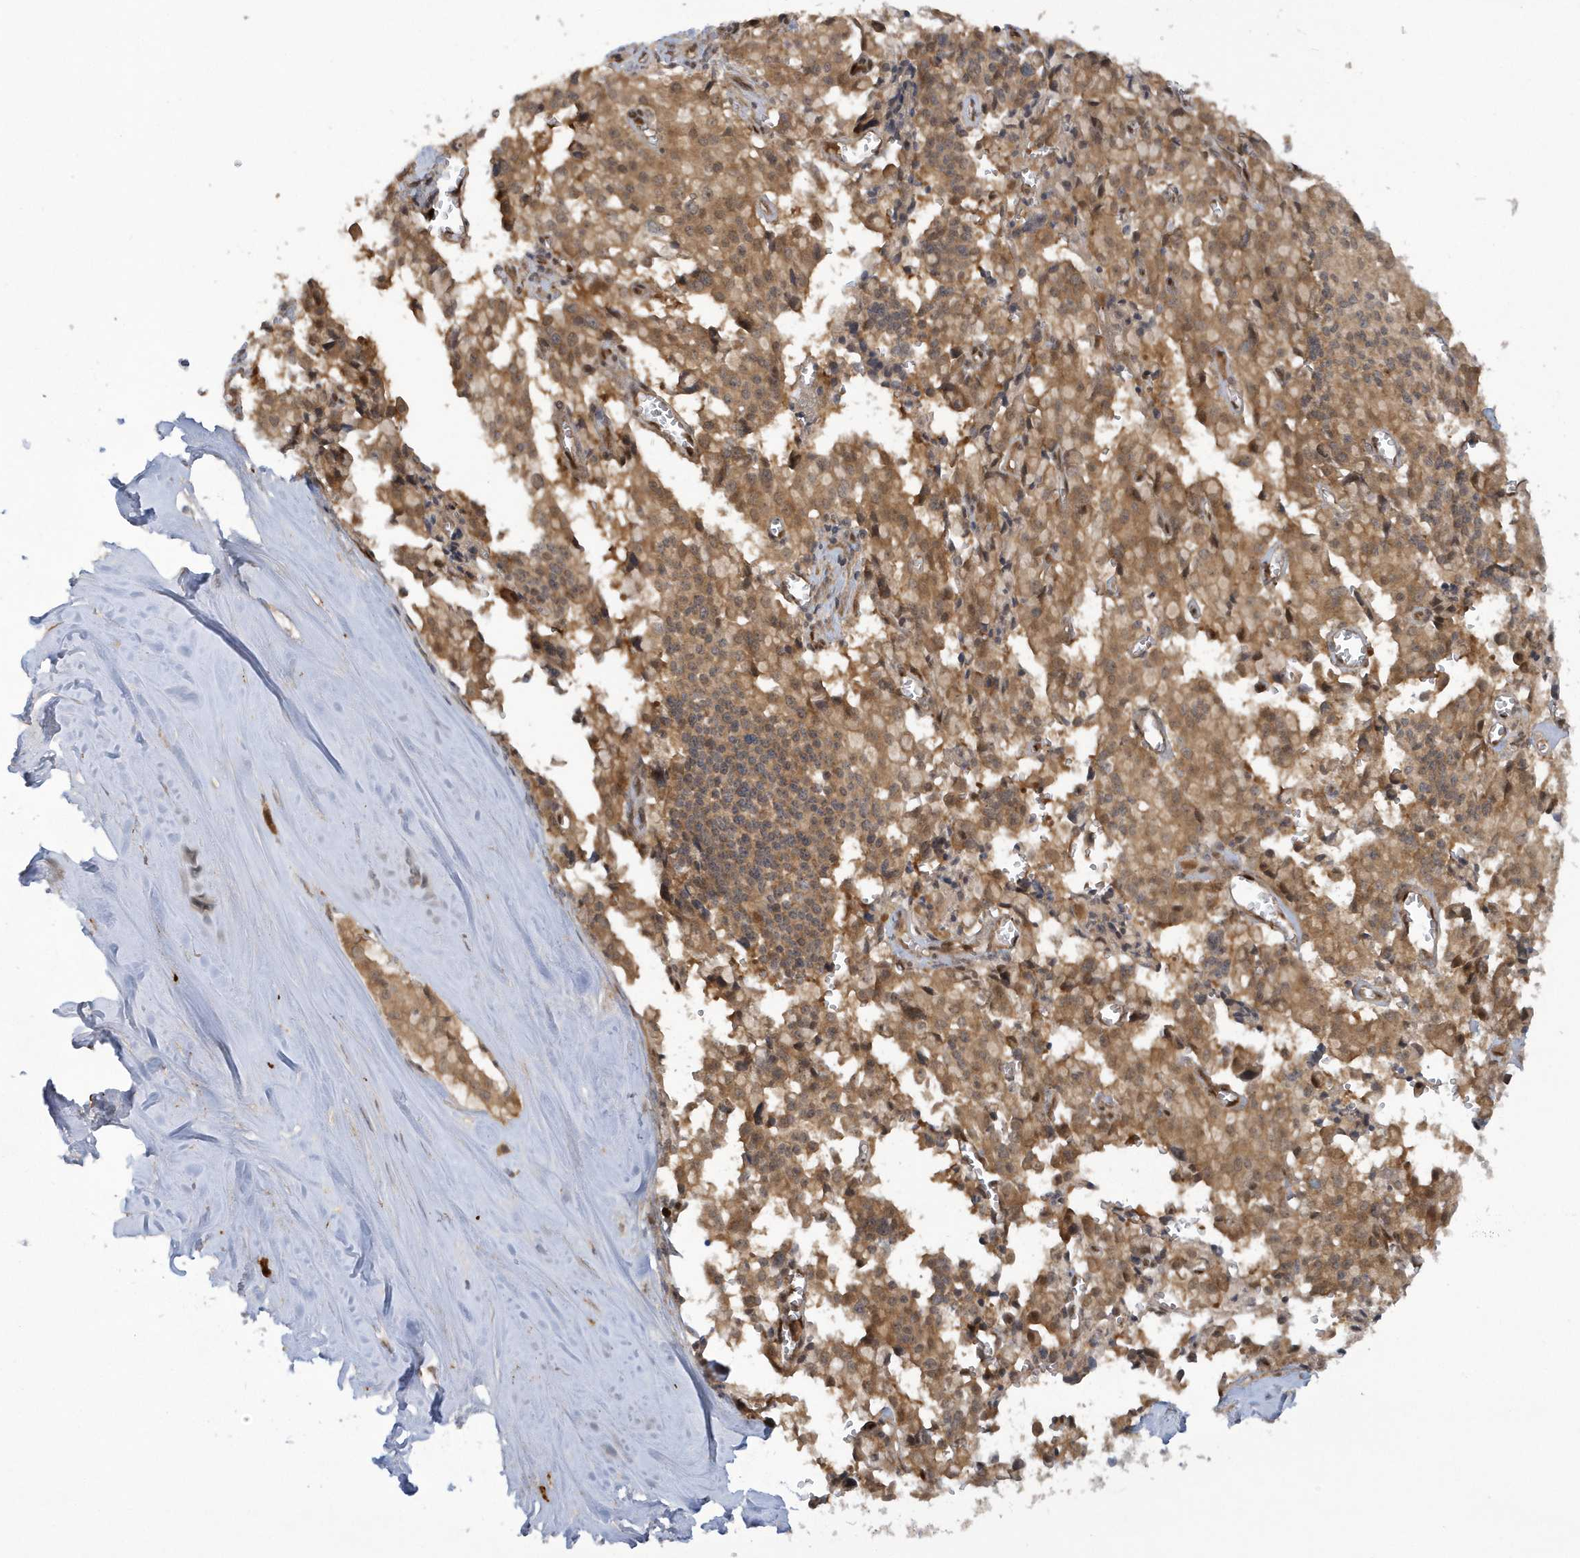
{"staining": {"intensity": "strong", "quantity": ">75%", "location": "cytoplasmic/membranous"}, "tissue": "pancreatic cancer", "cell_type": "Tumor cells", "image_type": "cancer", "snomed": [{"axis": "morphology", "description": "Adenocarcinoma, NOS"}, {"axis": "topography", "description": "Pancreas"}], "caption": "Strong cytoplasmic/membranous protein positivity is appreciated in about >75% of tumor cells in adenocarcinoma (pancreatic). The protein of interest is shown in brown color, while the nuclei are stained blue.", "gene": "ATG4A", "patient": {"sex": "male", "age": 65}}